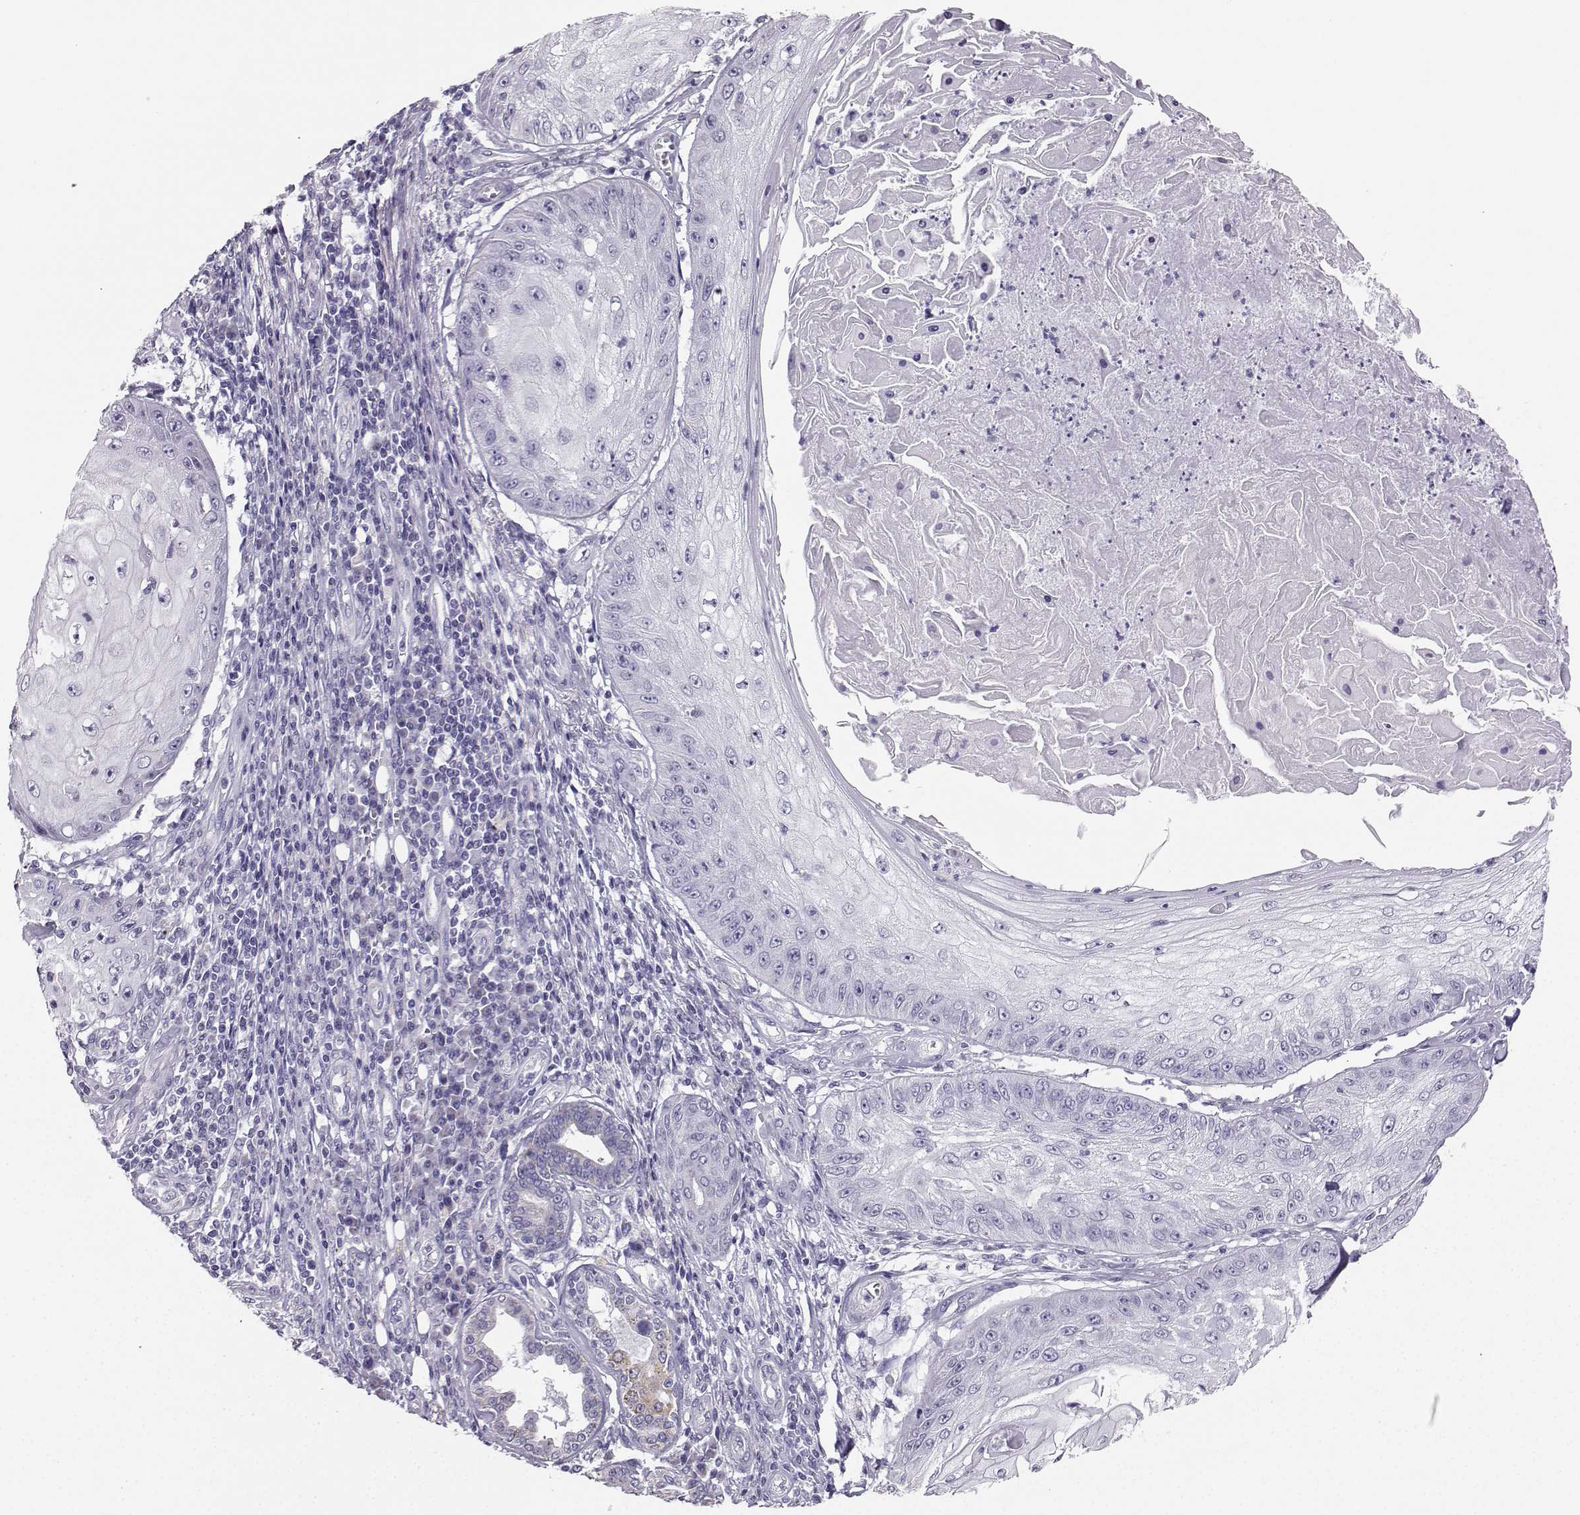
{"staining": {"intensity": "negative", "quantity": "none", "location": "none"}, "tissue": "skin cancer", "cell_type": "Tumor cells", "image_type": "cancer", "snomed": [{"axis": "morphology", "description": "Squamous cell carcinoma, NOS"}, {"axis": "topography", "description": "Skin"}], "caption": "The immunohistochemistry (IHC) micrograph has no significant staining in tumor cells of squamous cell carcinoma (skin) tissue.", "gene": "AVP", "patient": {"sex": "male", "age": 70}}